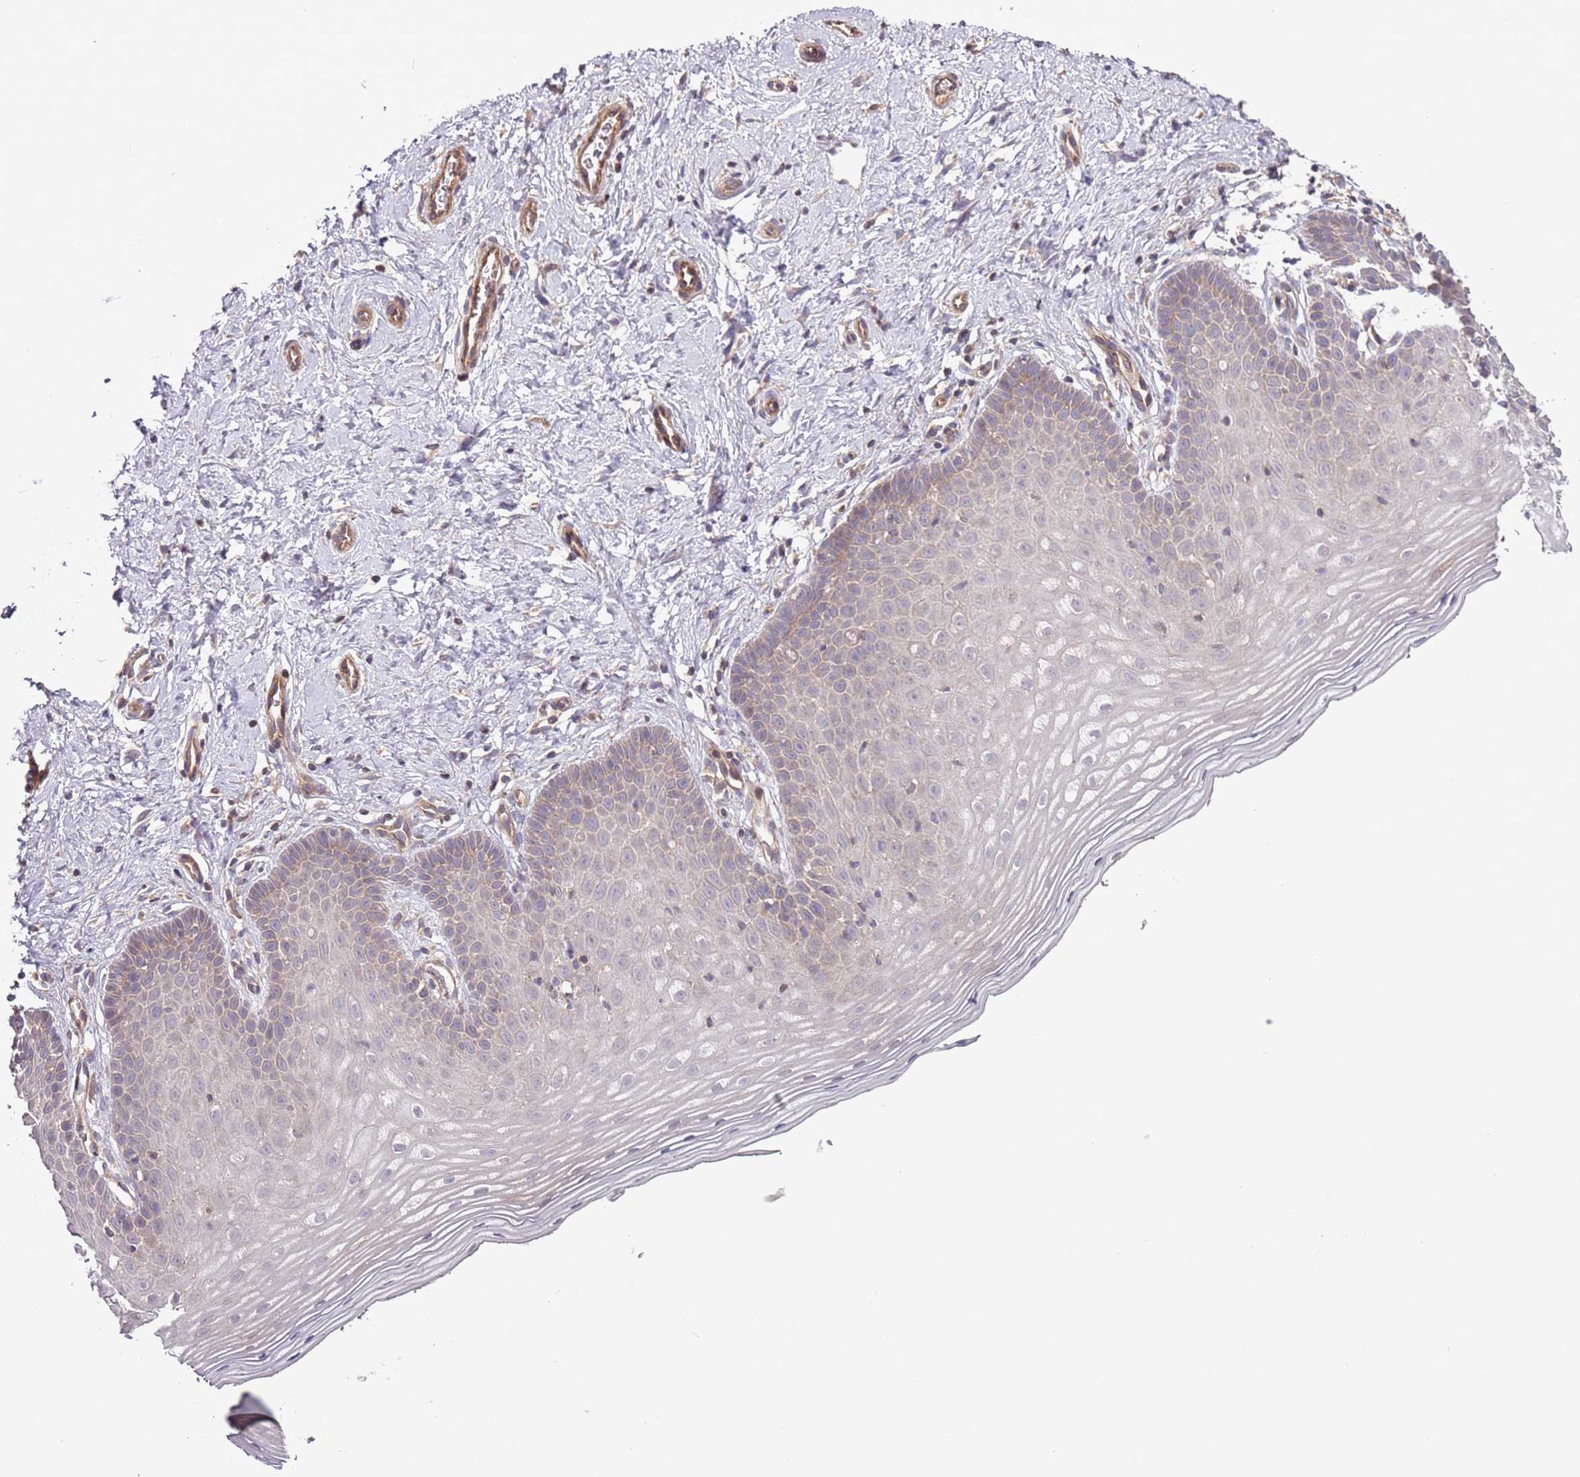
{"staining": {"intensity": "negative", "quantity": "none", "location": "none"}, "tissue": "cervix", "cell_type": "Glandular cells", "image_type": "normal", "snomed": [{"axis": "morphology", "description": "Normal tissue, NOS"}, {"axis": "topography", "description": "Cervix"}], "caption": "High magnification brightfield microscopy of normal cervix stained with DAB (brown) and counterstained with hematoxylin (blue): glandular cells show no significant staining. The staining is performed using DAB brown chromogen with nuclei counter-stained in using hematoxylin.", "gene": "LPIN2", "patient": {"sex": "female", "age": 36}}